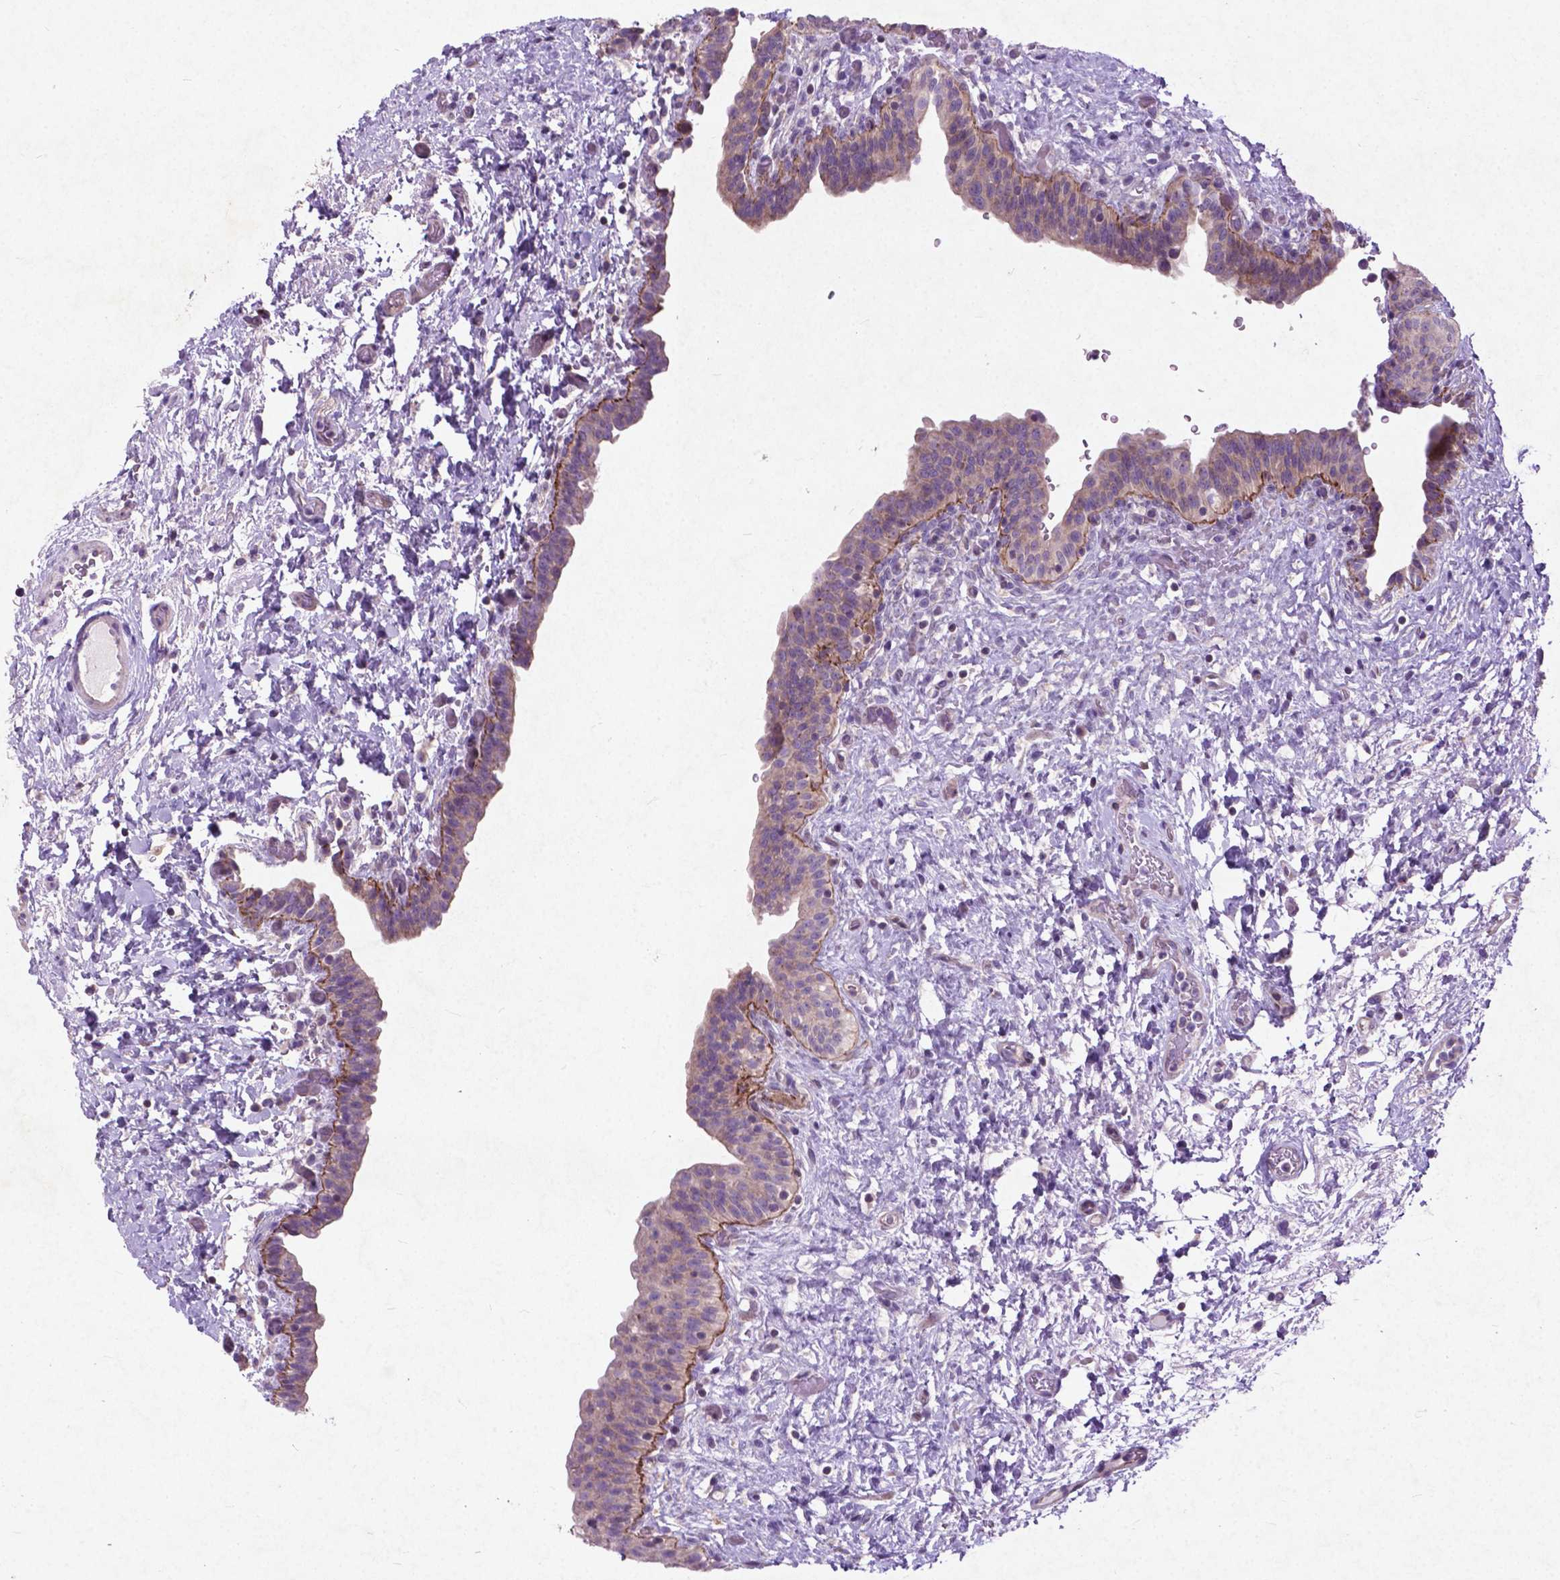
{"staining": {"intensity": "weak", "quantity": ">75%", "location": "cytoplasmic/membranous"}, "tissue": "urinary bladder", "cell_type": "Urothelial cells", "image_type": "normal", "snomed": [{"axis": "morphology", "description": "Normal tissue, NOS"}, {"axis": "topography", "description": "Urinary bladder"}], "caption": "Urothelial cells reveal low levels of weak cytoplasmic/membranous positivity in about >75% of cells in normal urinary bladder. (Brightfield microscopy of DAB IHC at high magnification).", "gene": "ATG4D", "patient": {"sex": "male", "age": 69}}